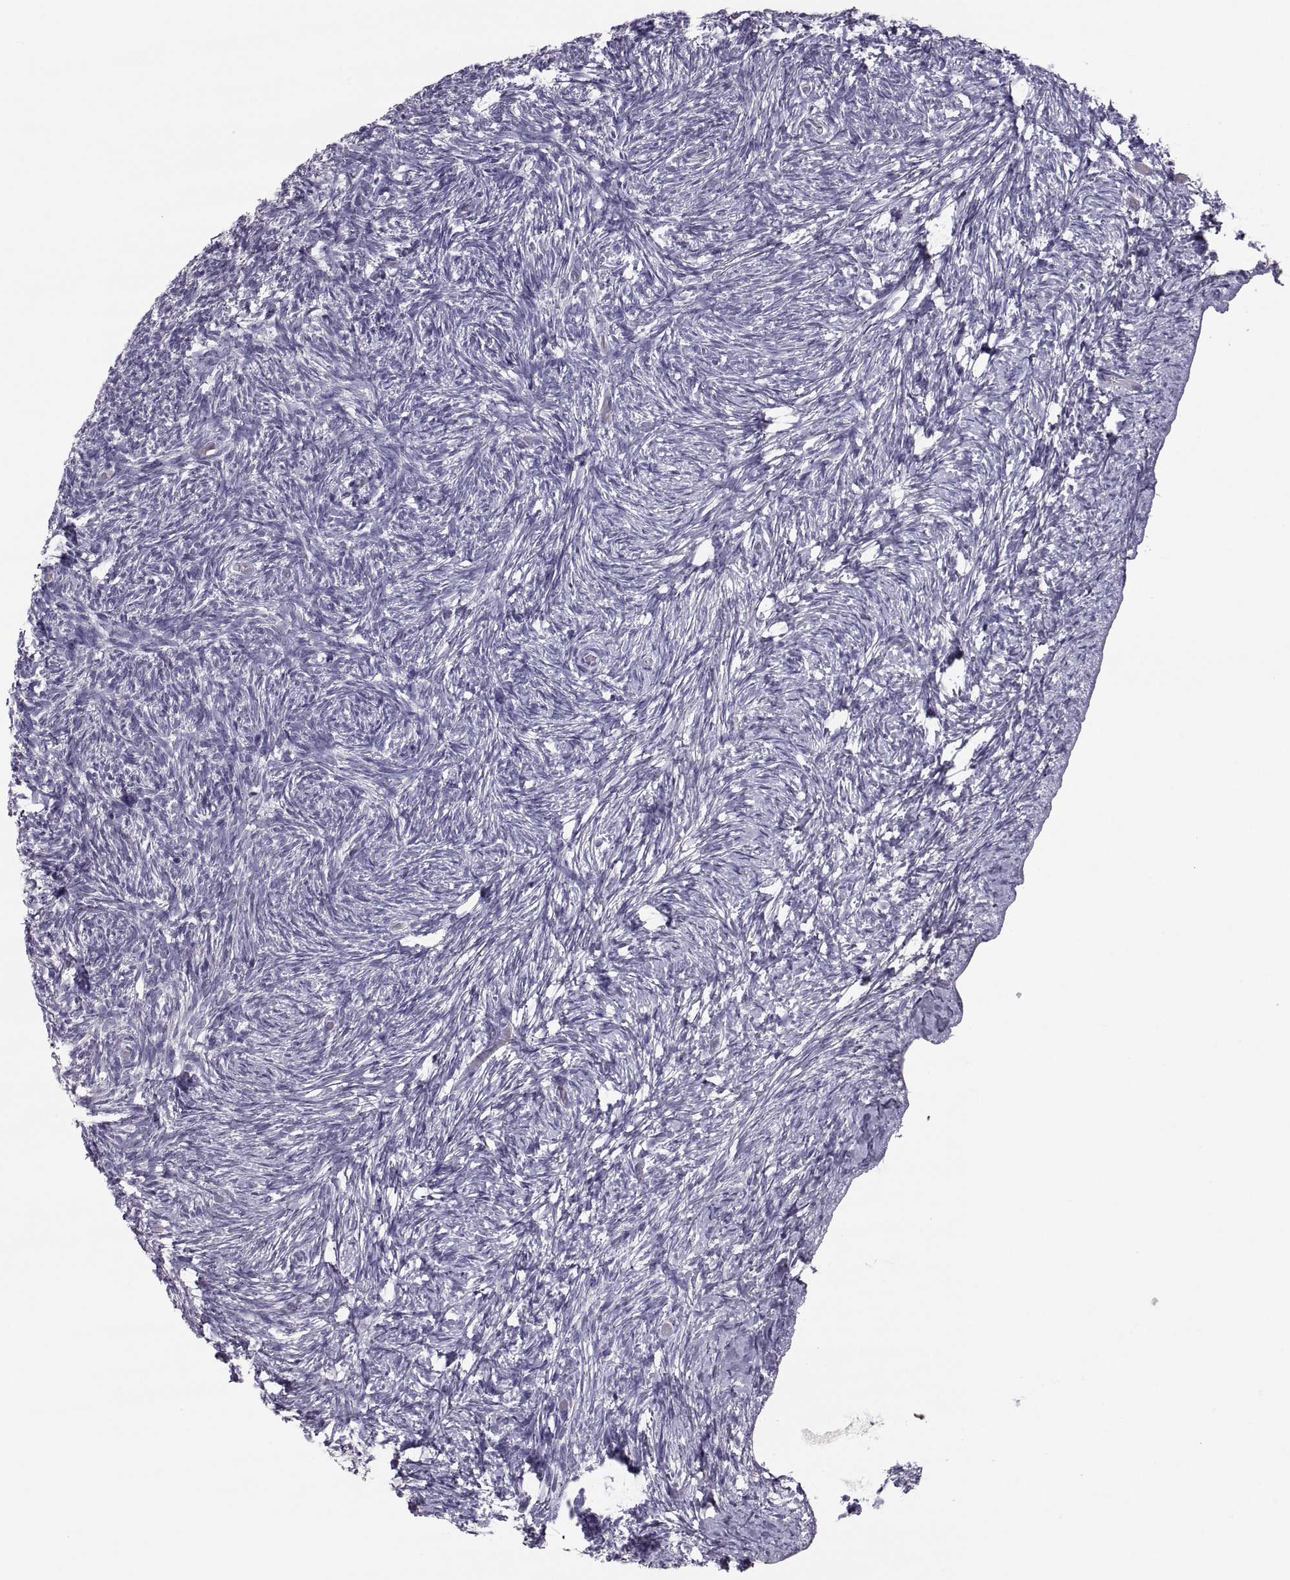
{"staining": {"intensity": "negative", "quantity": "none", "location": "none"}, "tissue": "ovary", "cell_type": "Ovarian stroma cells", "image_type": "normal", "snomed": [{"axis": "morphology", "description": "Normal tissue, NOS"}, {"axis": "topography", "description": "Ovary"}], "caption": "A histopathology image of human ovary is negative for staining in ovarian stroma cells. (Stains: DAB (3,3'-diaminobenzidine) IHC with hematoxylin counter stain, Microscopy: brightfield microscopy at high magnification).", "gene": "IGSF1", "patient": {"sex": "female", "age": 39}}